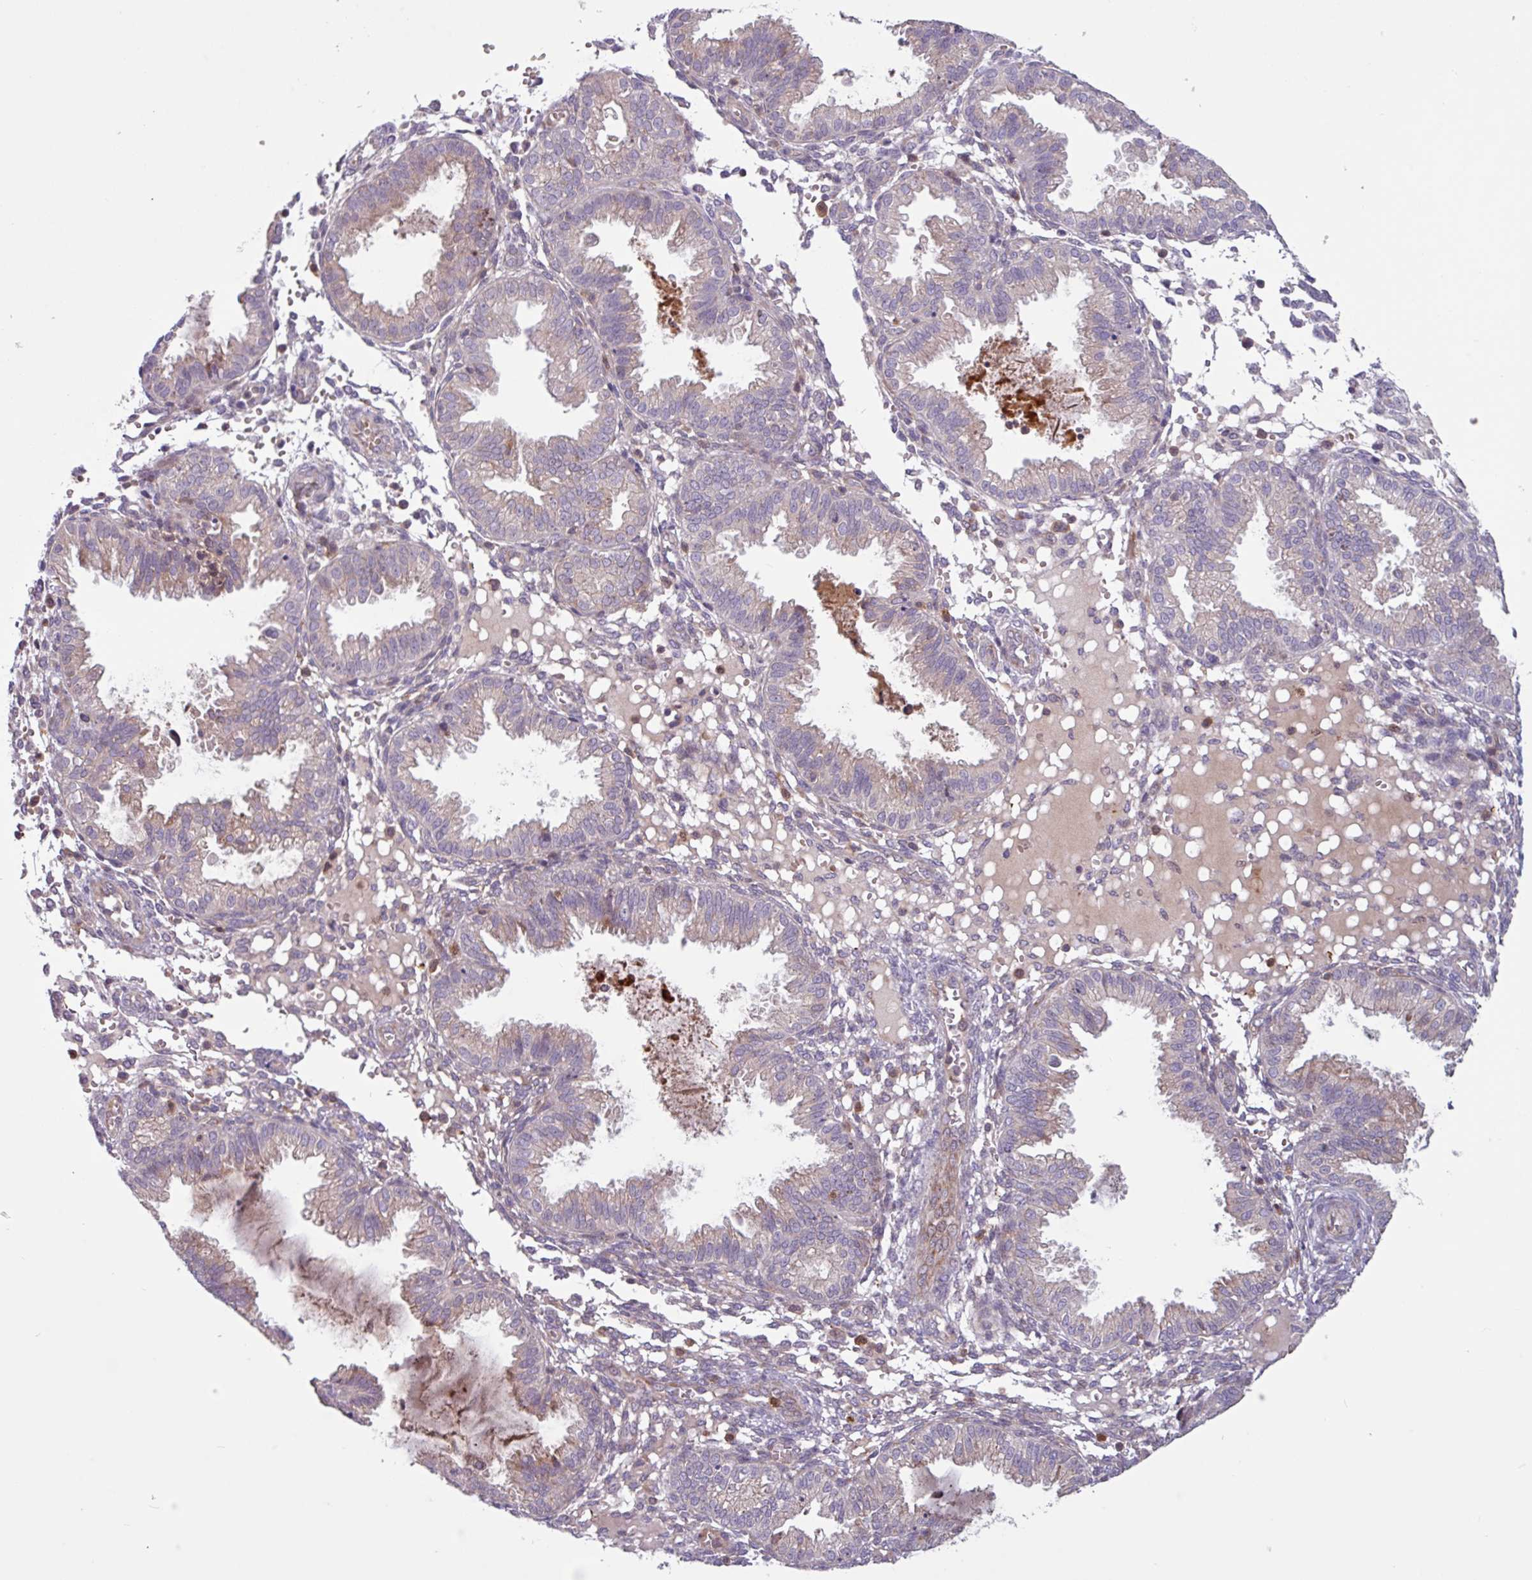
{"staining": {"intensity": "negative", "quantity": "none", "location": "none"}, "tissue": "endometrium", "cell_type": "Cells in endometrial stroma", "image_type": "normal", "snomed": [{"axis": "morphology", "description": "Normal tissue, NOS"}, {"axis": "topography", "description": "Endometrium"}], "caption": "Immunohistochemistry (IHC) histopathology image of benign endometrium: human endometrium stained with DAB reveals no significant protein staining in cells in endometrial stroma.", "gene": "SEC61G", "patient": {"sex": "female", "age": 33}}